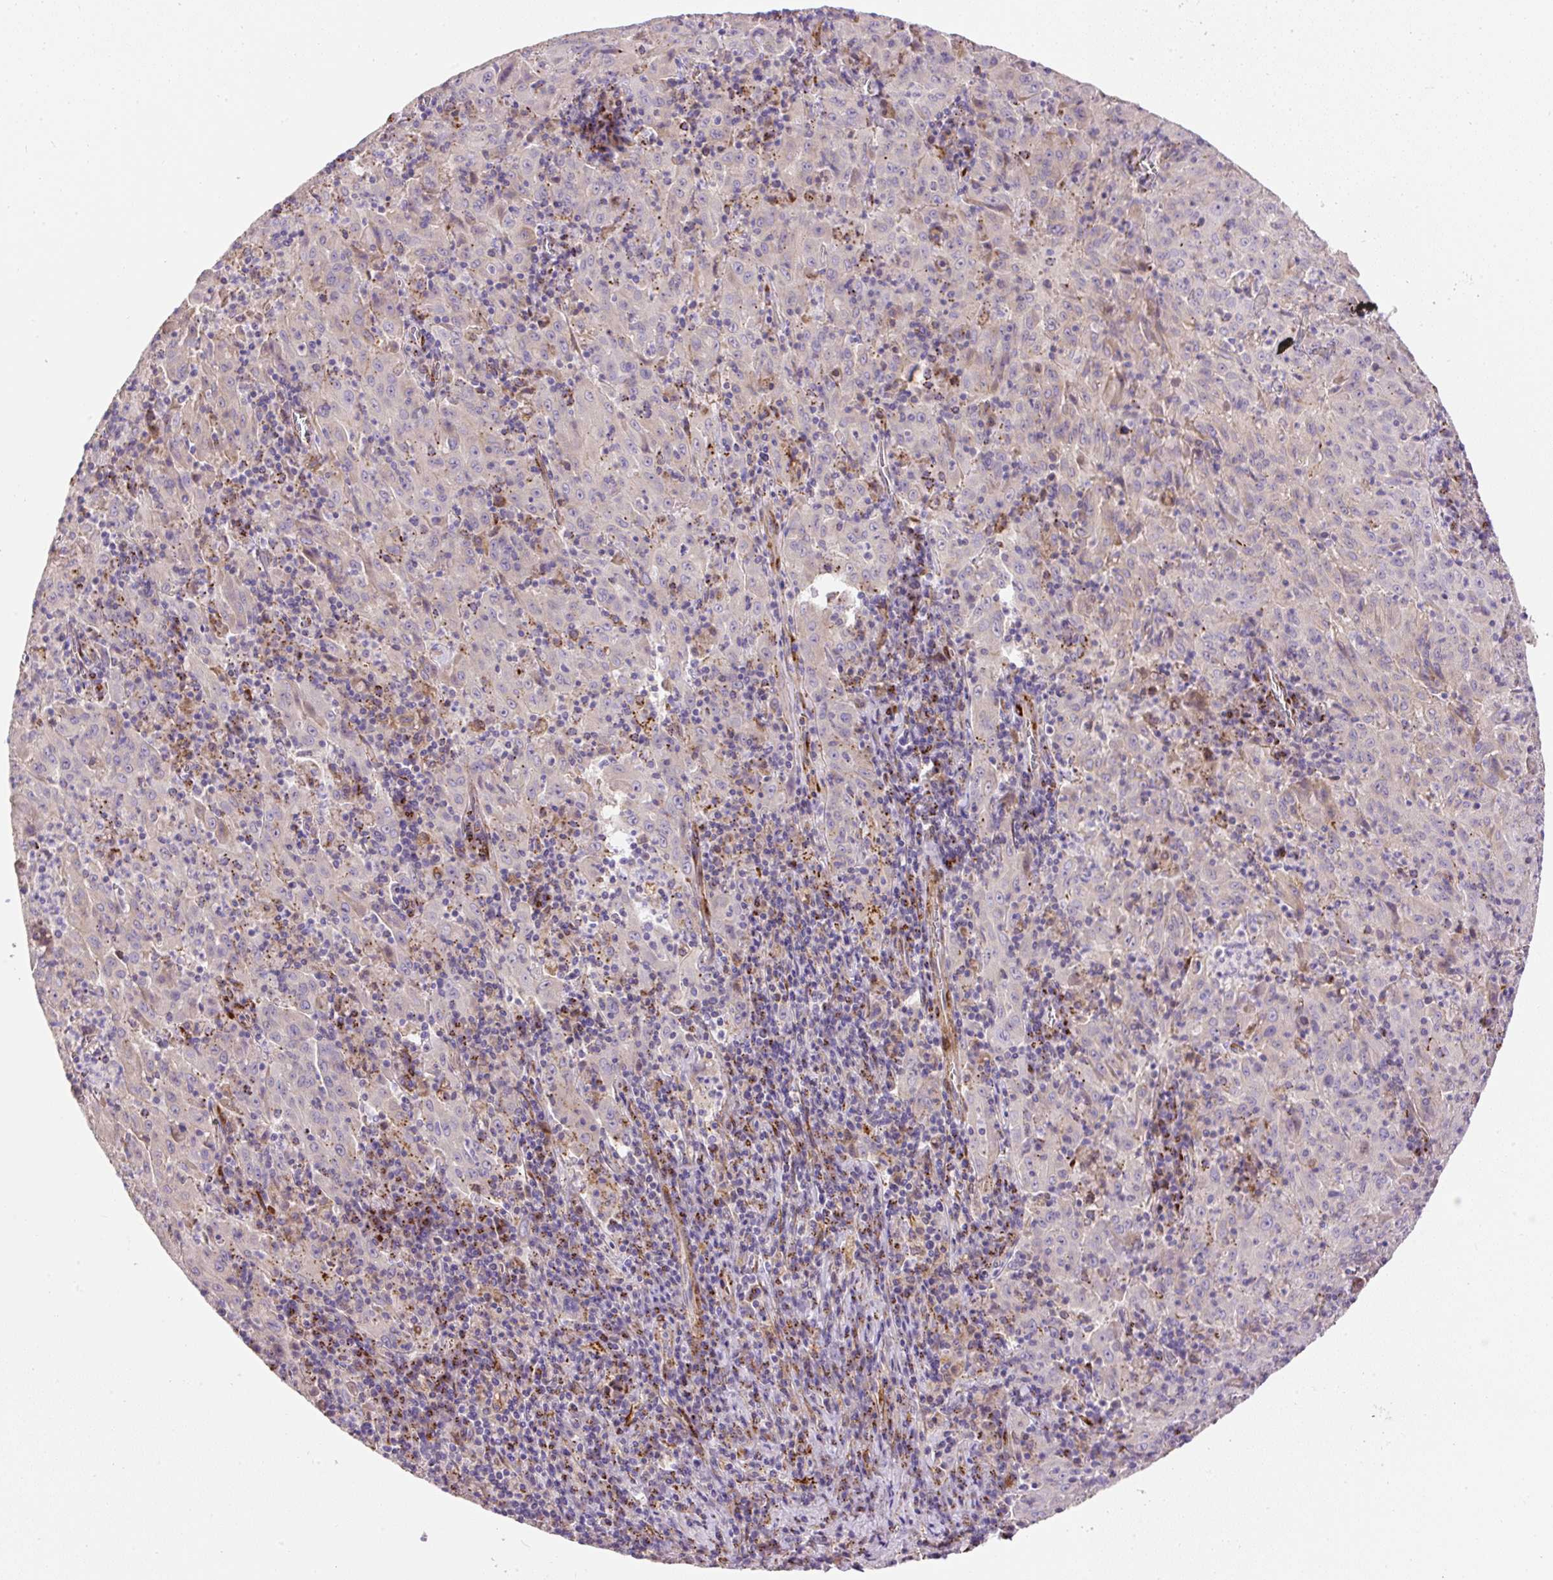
{"staining": {"intensity": "moderate", "quantity": "<25%", "location": "cytoplasmic/membranous"}, "tissue": "pancreatic cancer", "cell_type": "Tumor cells", "image_type": "cancer", "snomed": [{"axis": "morphology", "description": "Adenocarcinoma, NOS"}, {"axis": "topography", "description": "Pancreas"}], "caption": "This is a micrograph of immunohistochemistry (IHC) staining of pancreatic cancer, which shows moderate positivity in the cytoplasmic/membranous of tumor cells.", "gene": "RNF170", "patient": {"sex": "male", "age": 63}}